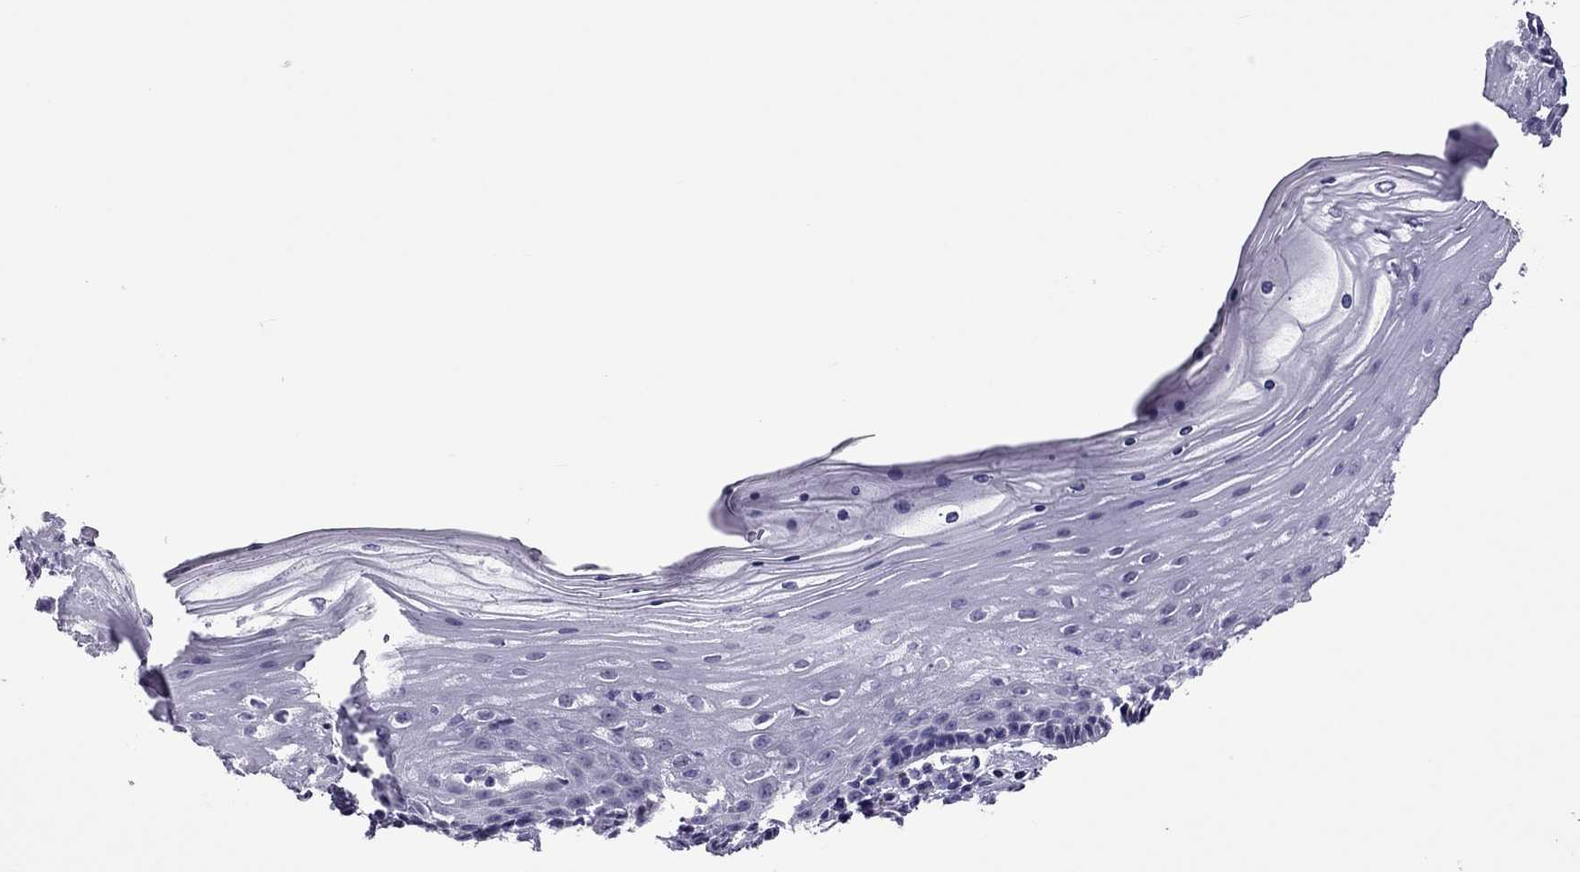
{"staining": {"intensity": "negative", "quantity": "none", "location": "none"}, "tissue": "vagina", "cell_type": "Squamous epithelial cells", "image_type": "normal", "snomed": [{"axis": "morphology", "description": "Normal tissue, NOS"}, {"axis": "topography", "description": "Vagina"}], "caption": "Histopathology image shows no protein expression in squamous epithelial cells of benign vagina.", "gene": "CCL27", "patient": {"sex": "female", "age": 45}}